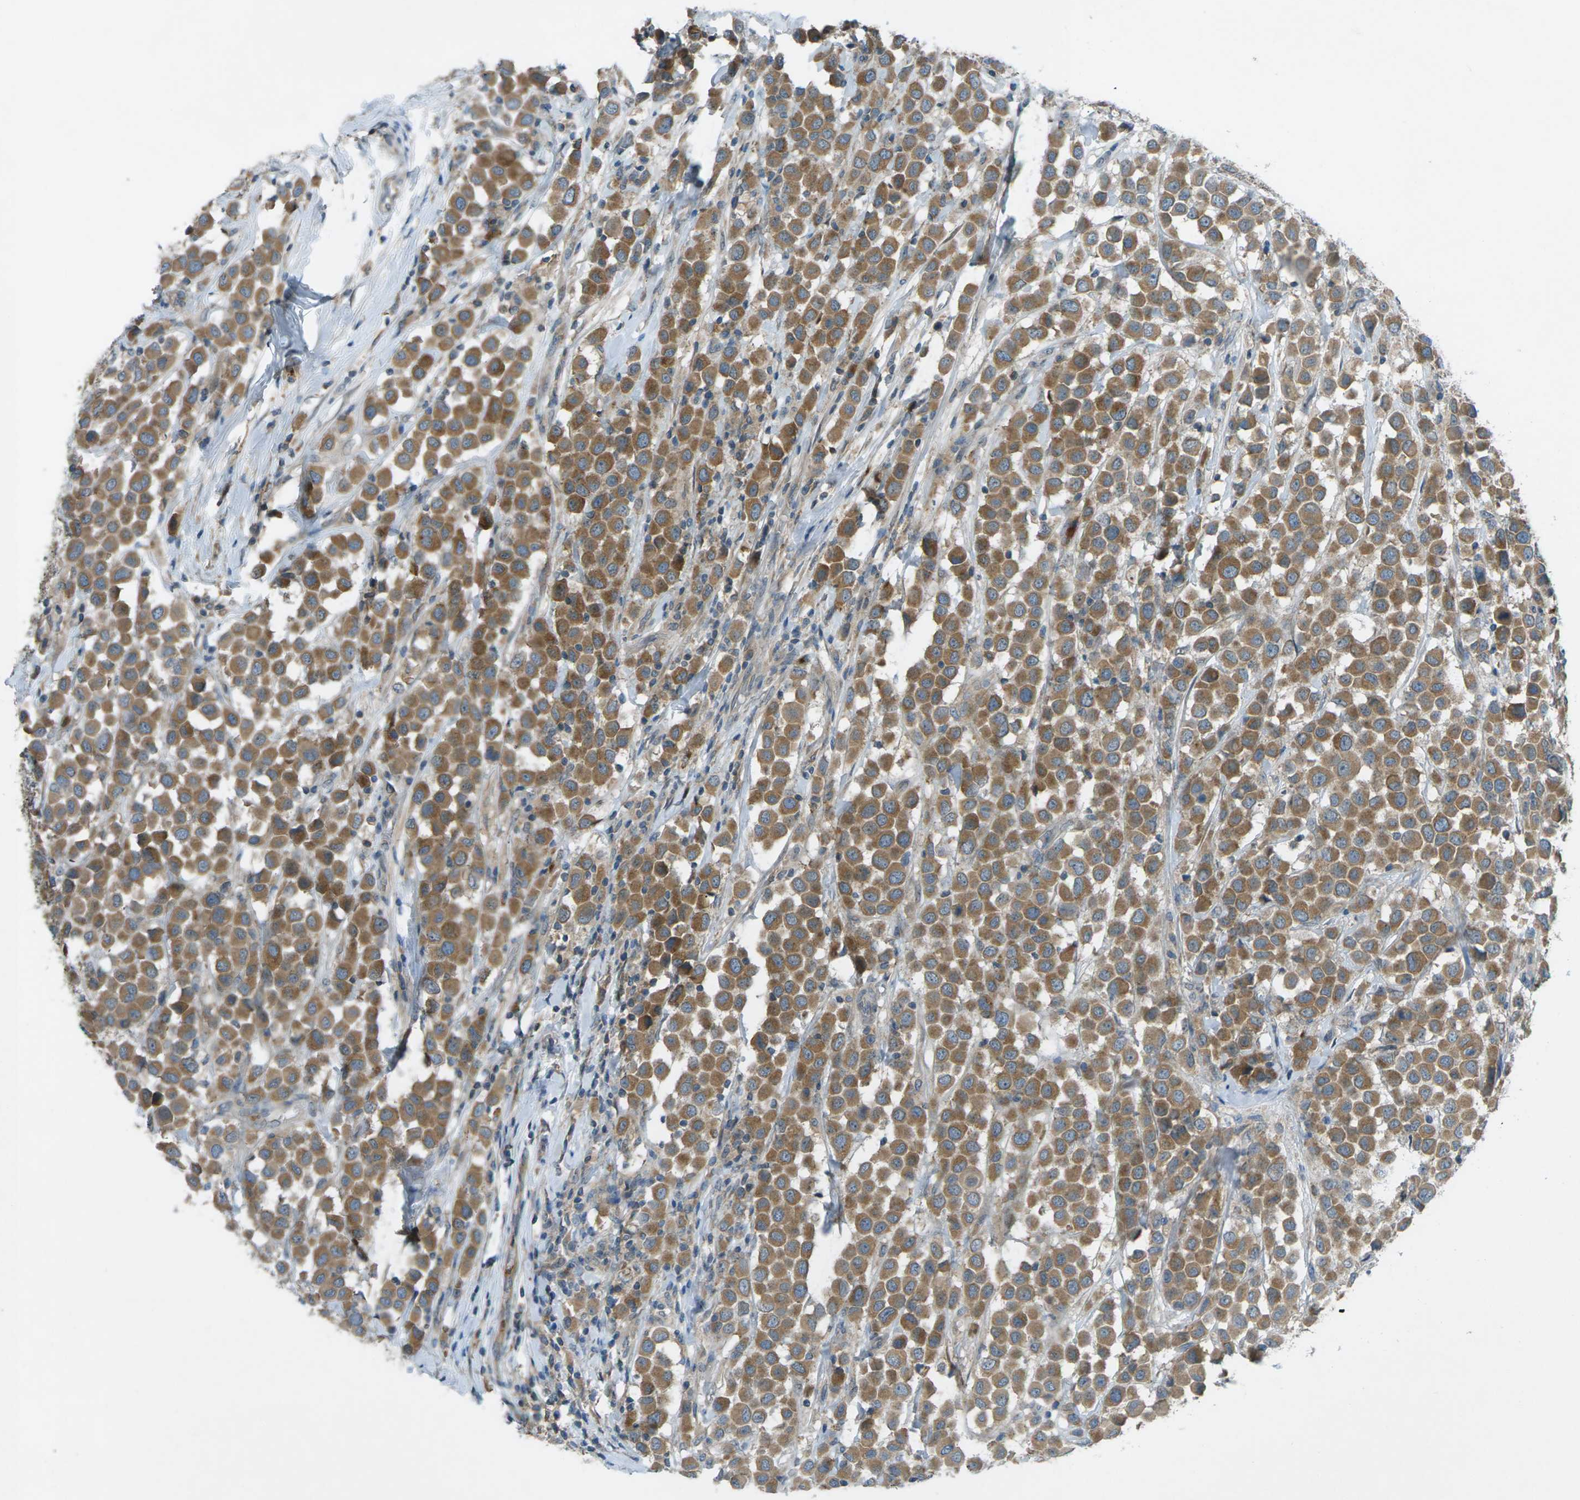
{"staining": {"intensity": "moderate", "quantity": ">75%", "location": "cytoplasmic/membranous"}, "tissue": "breast cancer", "cell_type": "Tumor cells", "image_type": "cancer", "snomed": [{"axis": "morphology", "description": "Duct carcinoma"}, {"axis": "topography", "description": "Breast"}], "caption": "The photomicrograph exhibits a brown stain indicating the presence of a protein in the cytoplasmic/membranous of tumor cells in breast cancer (intraductal carcinoma).", "gene": "DYRK1A", "patient": {"sex": "female", "age": 61}}